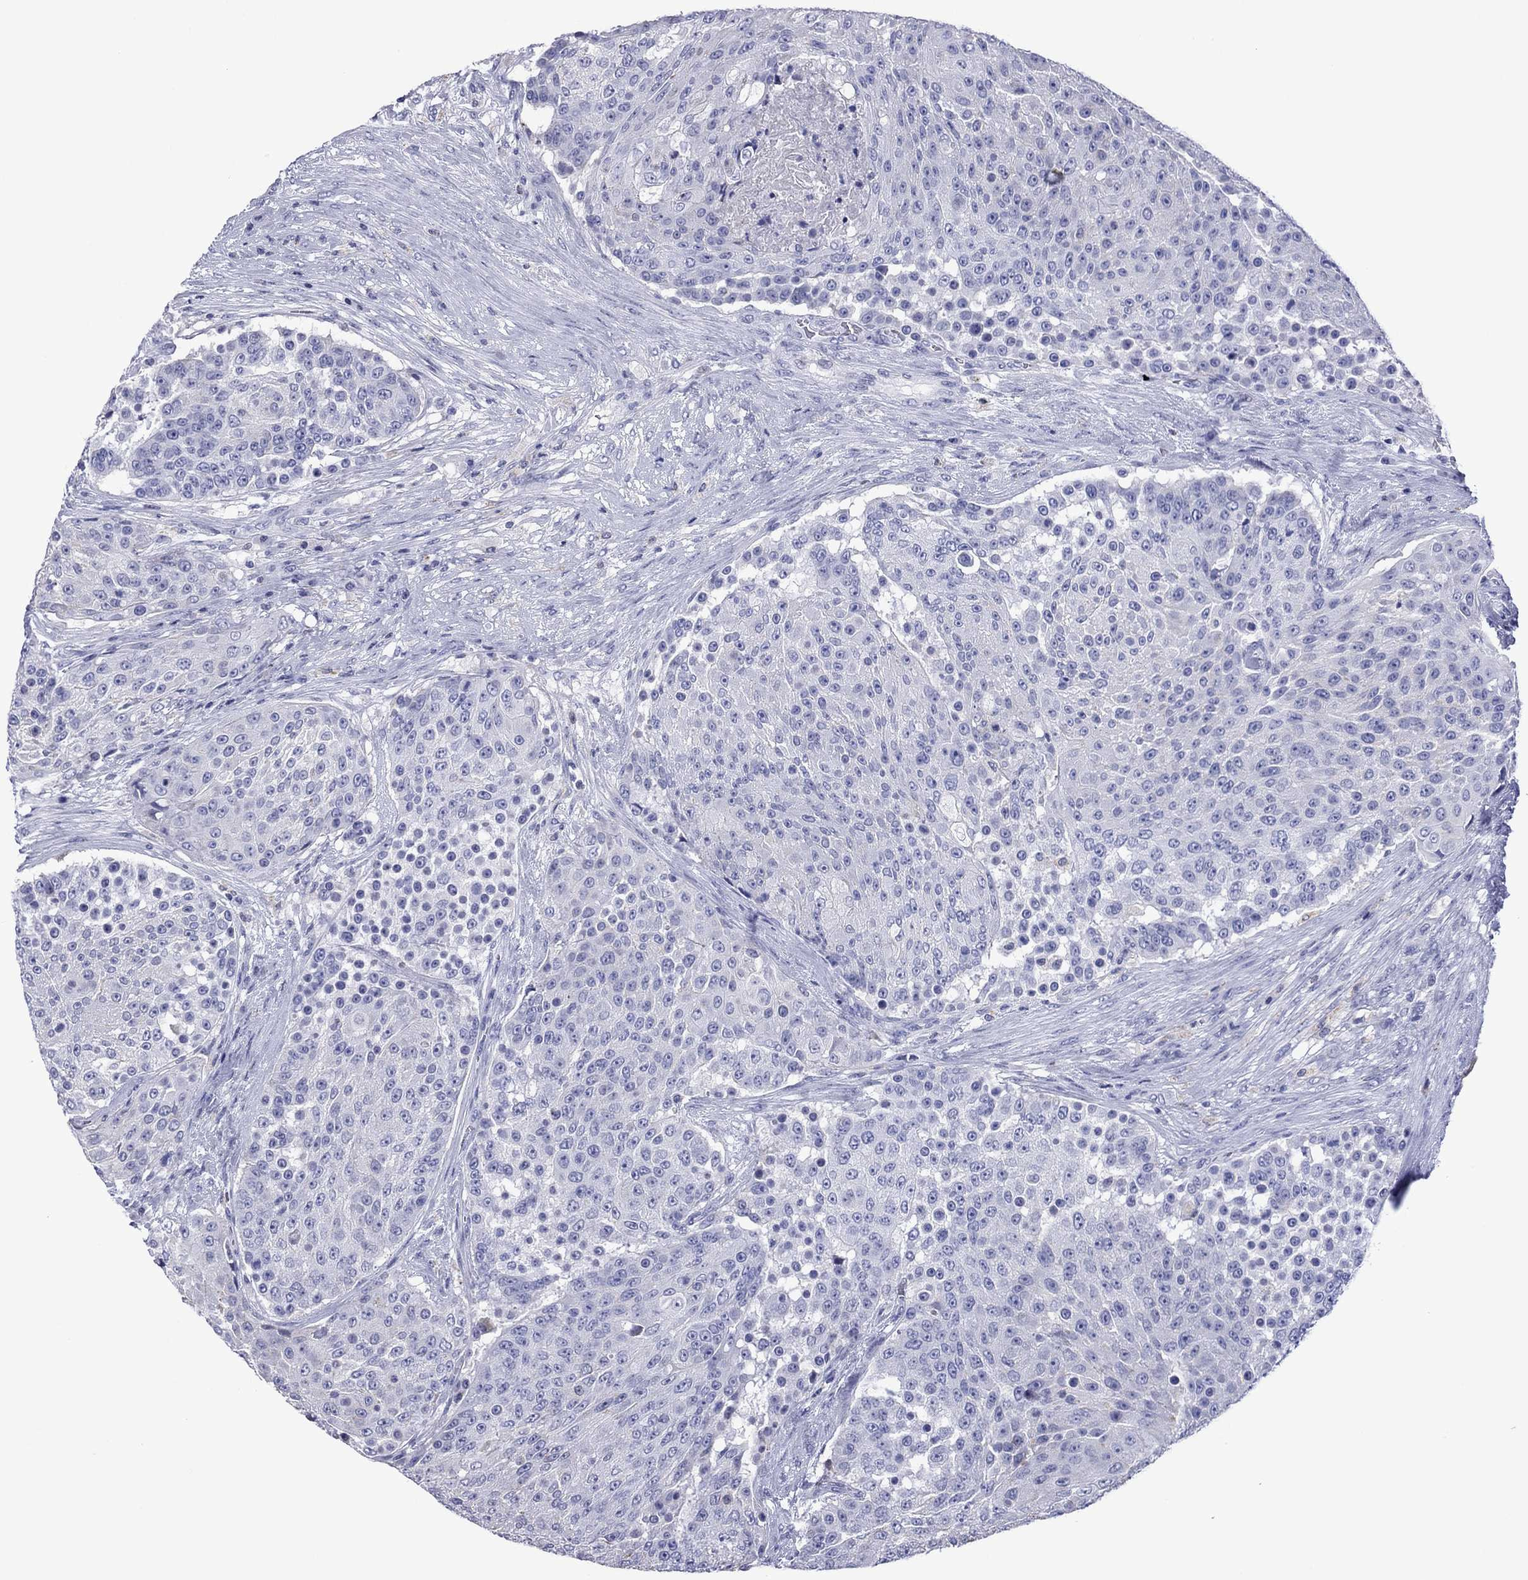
{"staining": {"intensity": "negative", "quantity": "none", "location": "none"}, "tissue": "urothelial cancer", "cell_type": "Tumor cells", "image_type": "cancer", "snomed": [{"axis": "morphology", "description": "Urothelial carcinoma, High grade"}, {"axis": "topography", "description": "Urinary bladder"}], "caption": "A photomicrograph of human urothelial cancer is negative for staining in tumor cells.", "gene": "PIWIL1", "patient": {"sex": "female", "age": 63}}